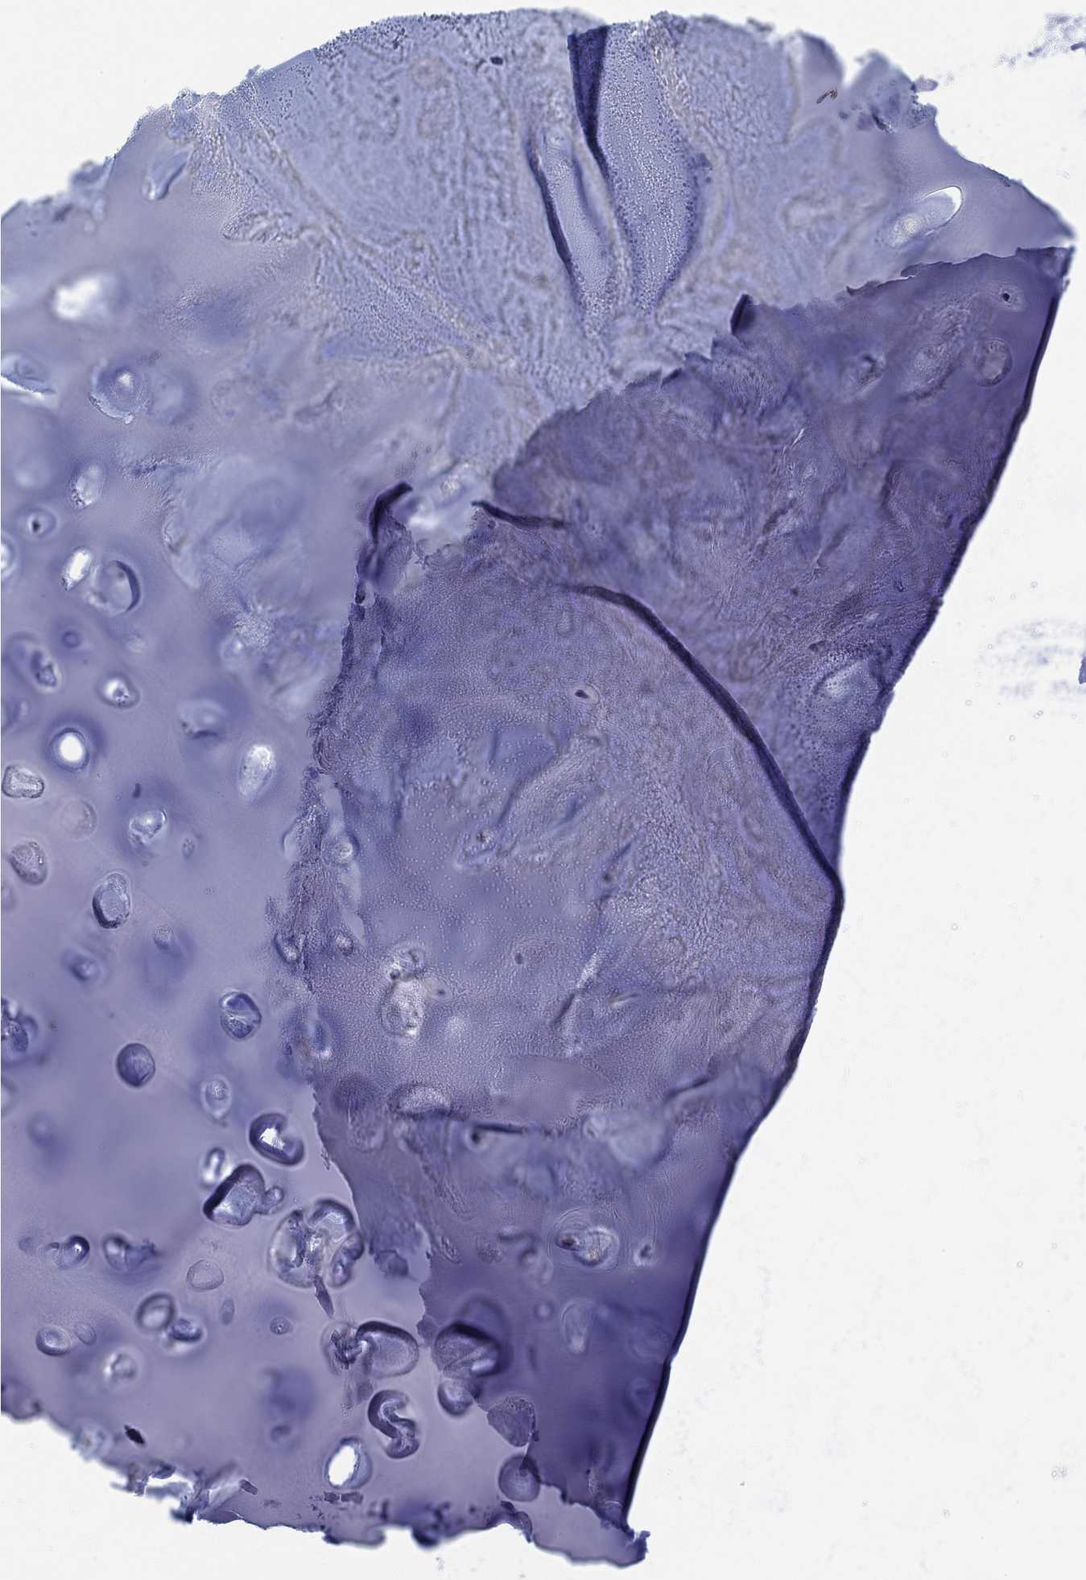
{"staining": {"intensity": "negative", "quantity": "none", "location": "none"}, "tissue": "soft tissue", "cell_type": "Chondrocytes", "image_type": "normal", "snomed": [{"axis": "morphology", "description": "Normal tissue, NOS"}, {"axis": "morphology", "description": "Squamous cell carcinoma, NOS"}, {"axis": "topography", "description": "Cartilage tissue"}, {"axis": "topography", "description": "Lung"}], "caption": "IHC of unremarkable human soft tissue demonstrates no staining in chondrocytes.", "gene": "VAT1L", "patient": {"sex": "male", "age": 66}}